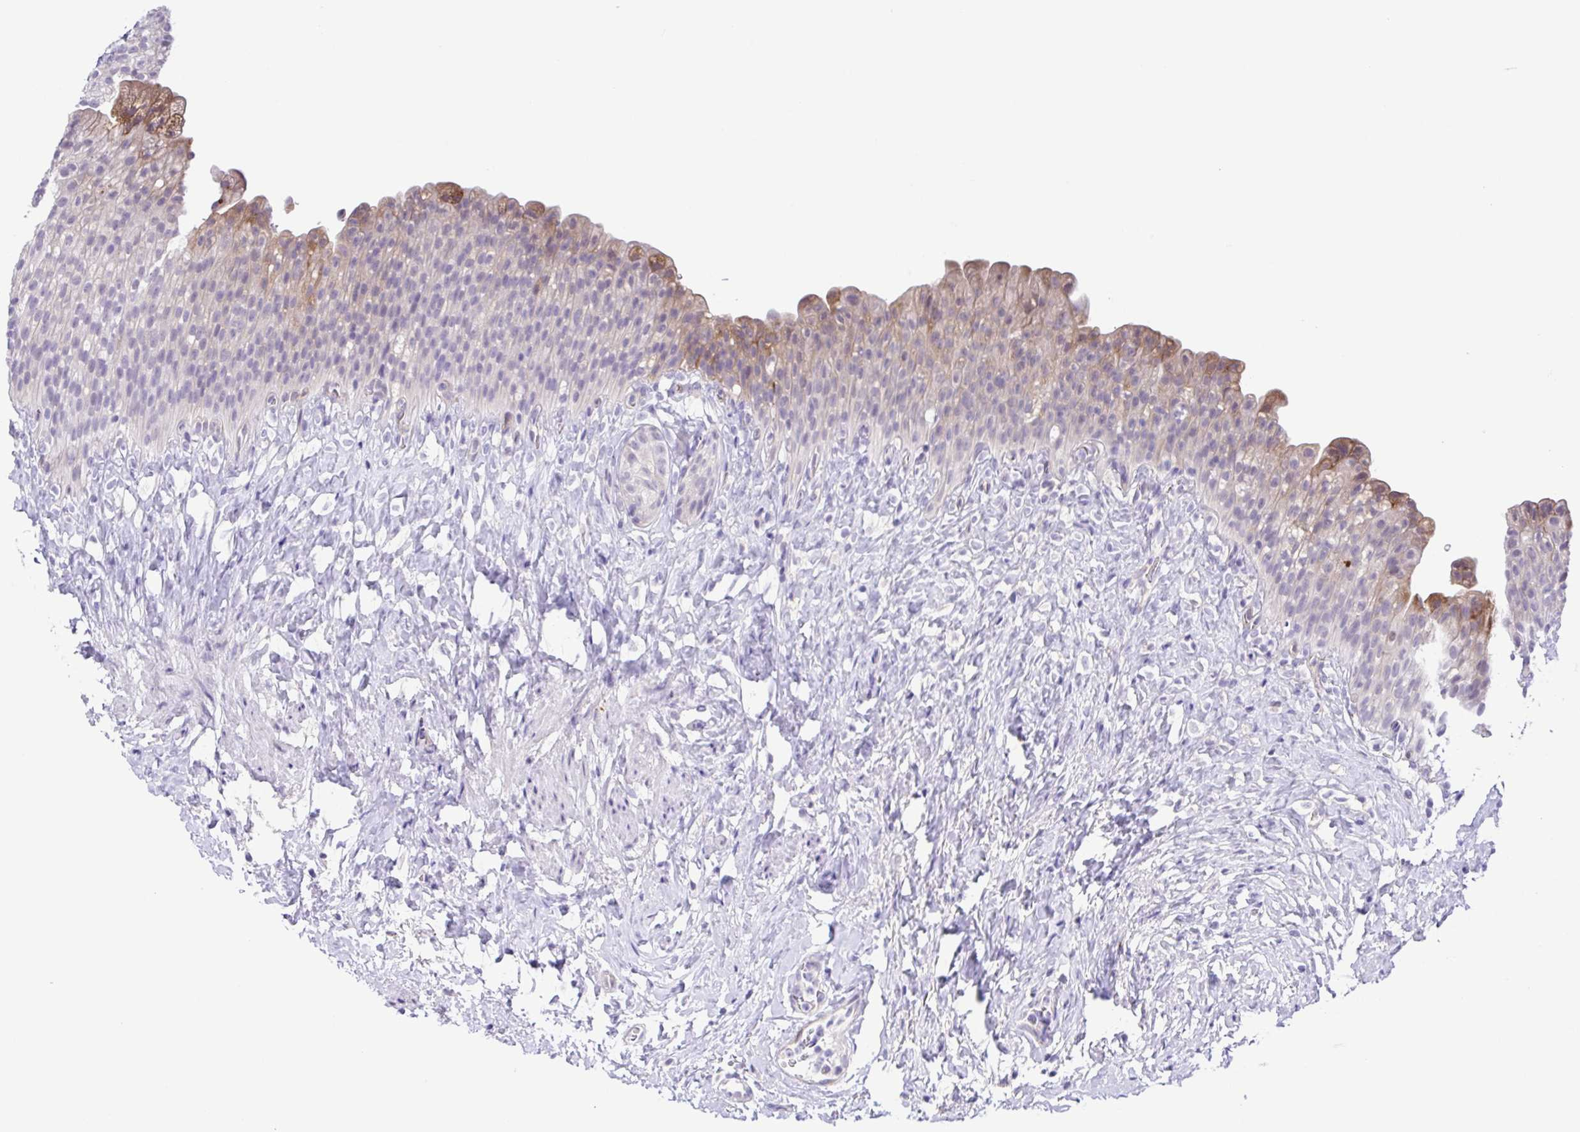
{"staining": {"intensity": "weak", "quantity": "<25%", "location": "cytoplasmic/membranous"}, "tissue": "urinary bladder", "cell_type": "Urothelial cells", "image_type": "normal", "snomed": [{"axis": "morphology", "description": "Normal tissue, NOS"}, {"axis": "topography", "description": "Urinary bladder"}, {"axis": "topography", "description": "Prostate"}], "caption": "Immunohistochemistry (IHC) histopathology image of unremarkable urinary bladder stained for a protein (brown), which shows no staining in urothelial cells. (DAB (3,3'-diaminobenzidine) immunohistochemistry (IHC), high magnification).", "gene": "DCLK2", "patient": {"sex": "male", "age": 76}}